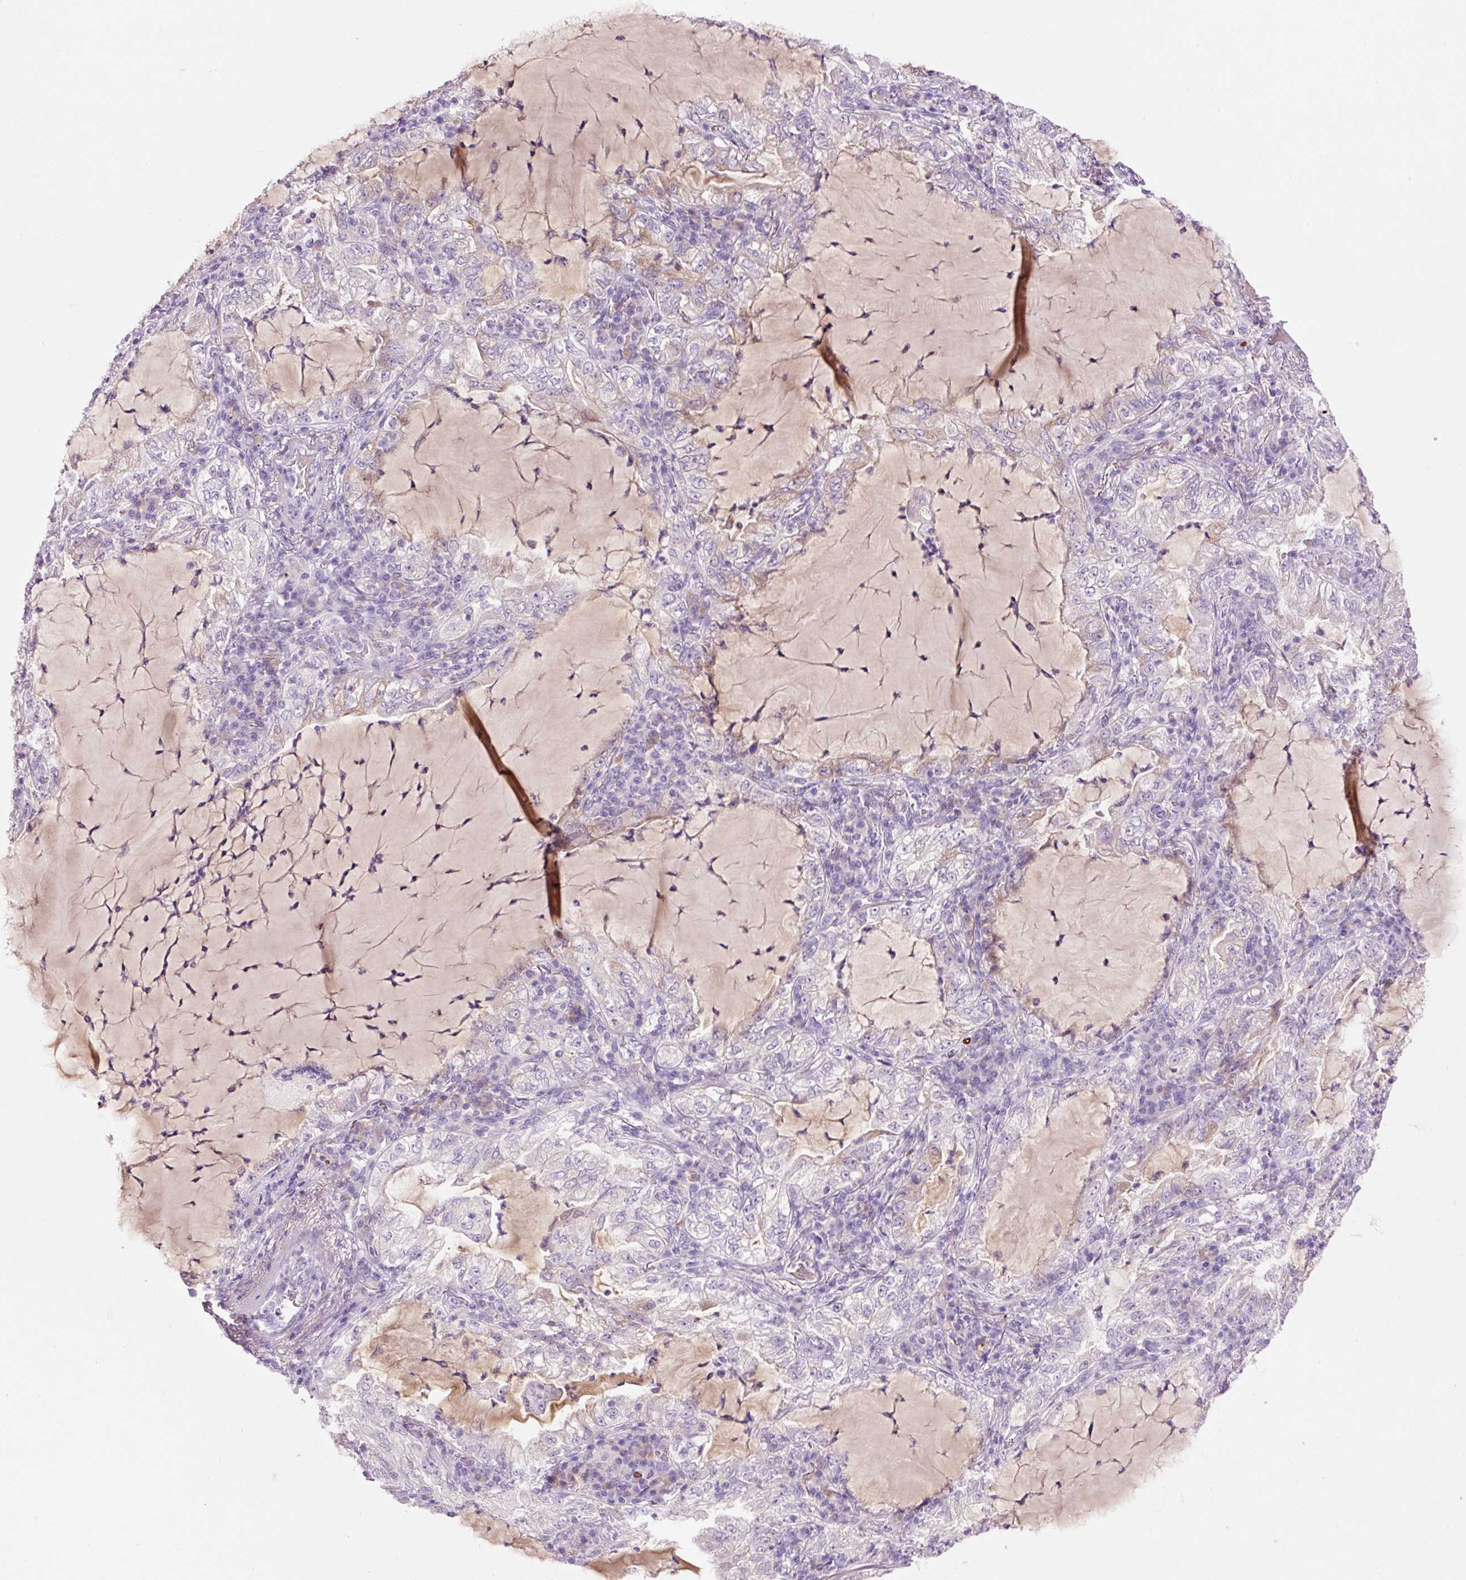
{"staining": {"intensity": "negative", "quantity": "none", "location": "none"}, "tissue": "lung cancer", "cell_type": "Tumor cells", "image_type": "cancer", "snomed": [{"axis": "morphology", "description": "Adenocarcinoma, NOS"}, {"axis": "topography", "description": "Lung"}], "caption": "Tumor cells show no significant protein expression in lung cancer (adenocarcinoma). The staining was performed using DAB (3,3'-diaminobenzidine) to visualize the protein expression in brown, while the nuclei were stained in blue with hematoxylin (Magnification: 20x).", "gene": "DPPA4", "patient": {"sex": "female", "age": 73}}